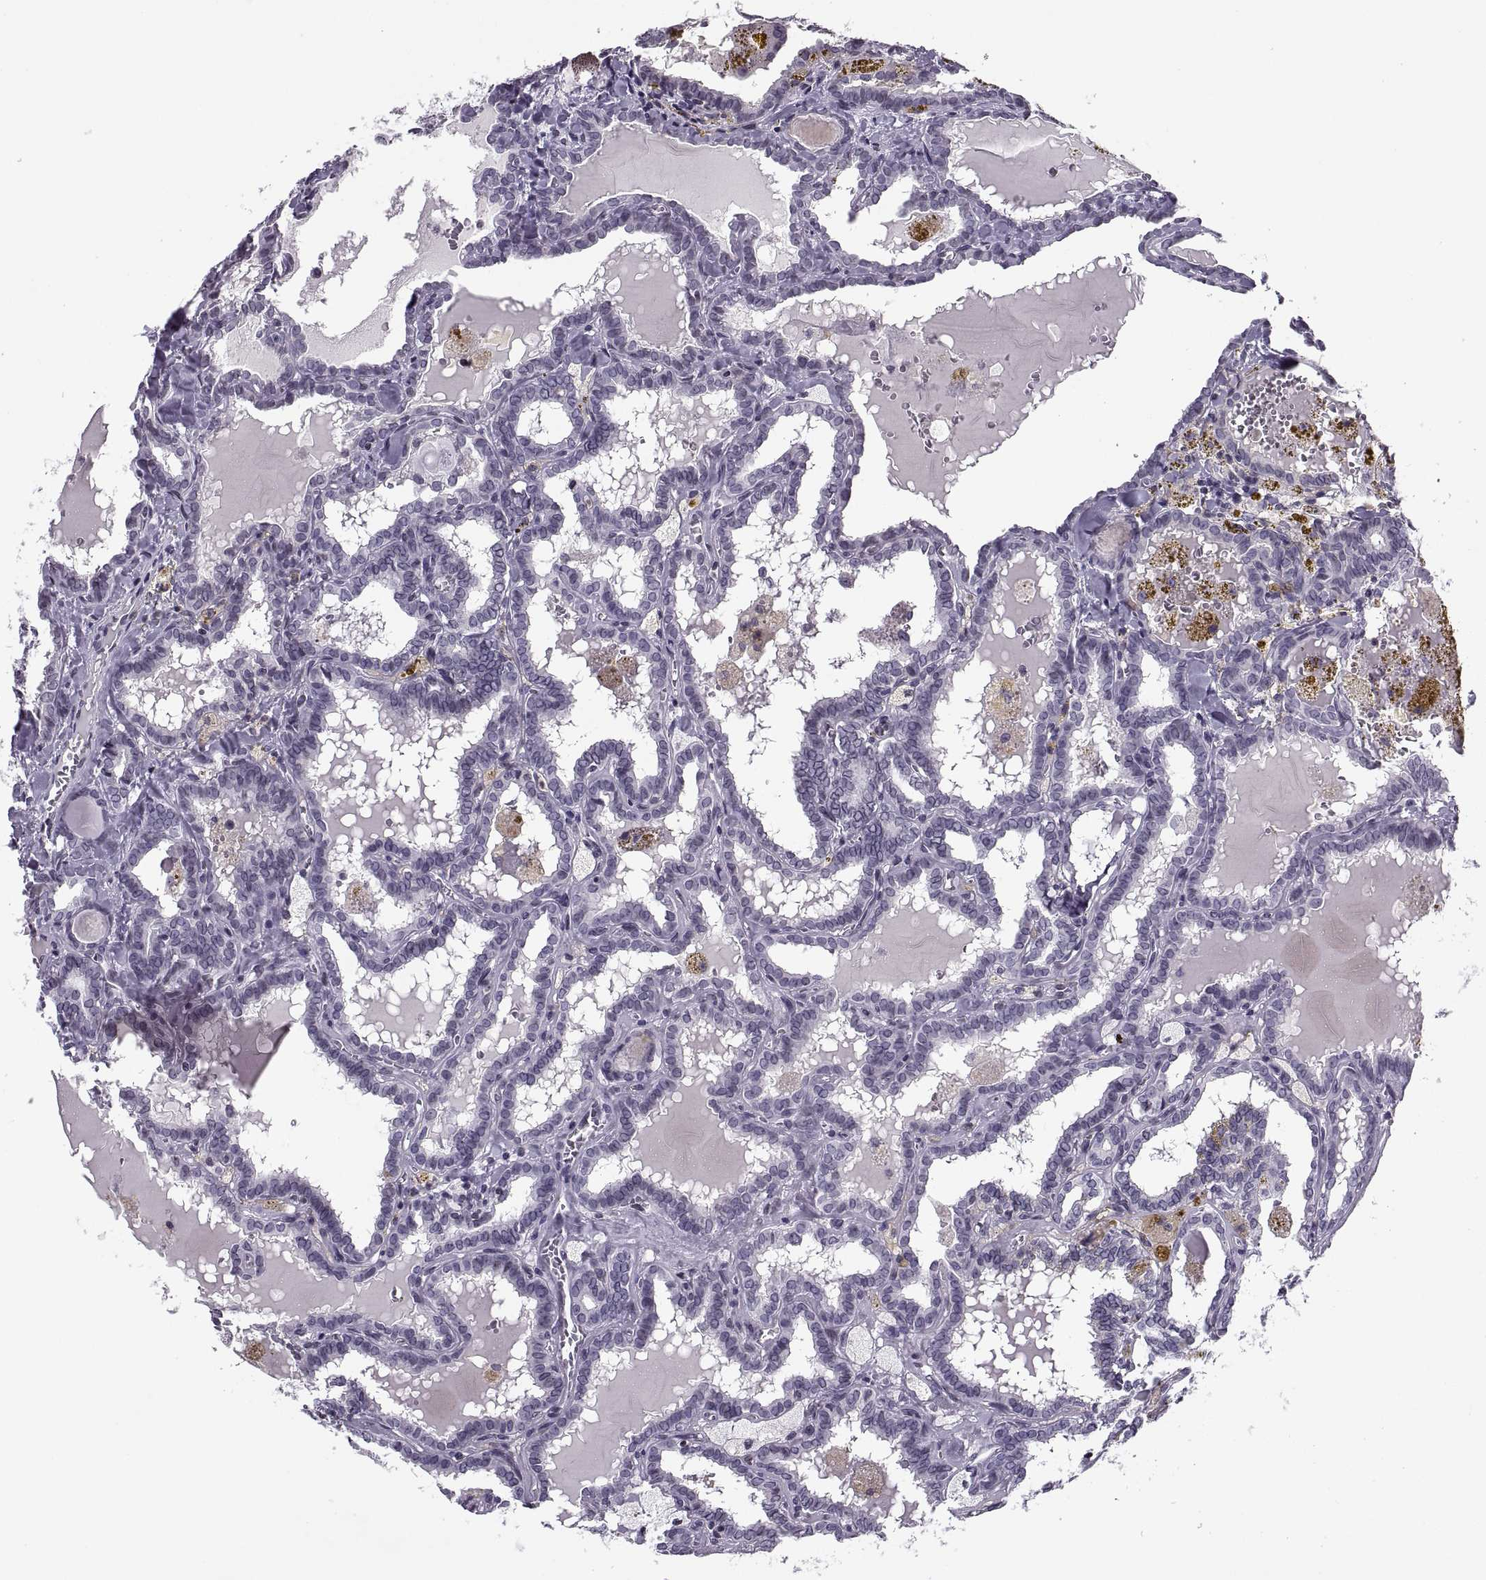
{"staining": {"intensity": "negative", "quantity": "none", "location": "none"}, "tissue": "thyroid cancer", "cell_type": "Tumor cells", "image_type": "cancer", "snomed": [{"axis": "morphology", "description": "Papillary adenocarcinoma, NOS"}, {"axis": "topography", "description": "Thyroid gland"}], "caption": "Micrograph shows no significant protein positivity in tumor cells of thyroid papillary adenocarcinoma.", "gene": "H1-8", "patient": {"sex": "female", "age": 39}}